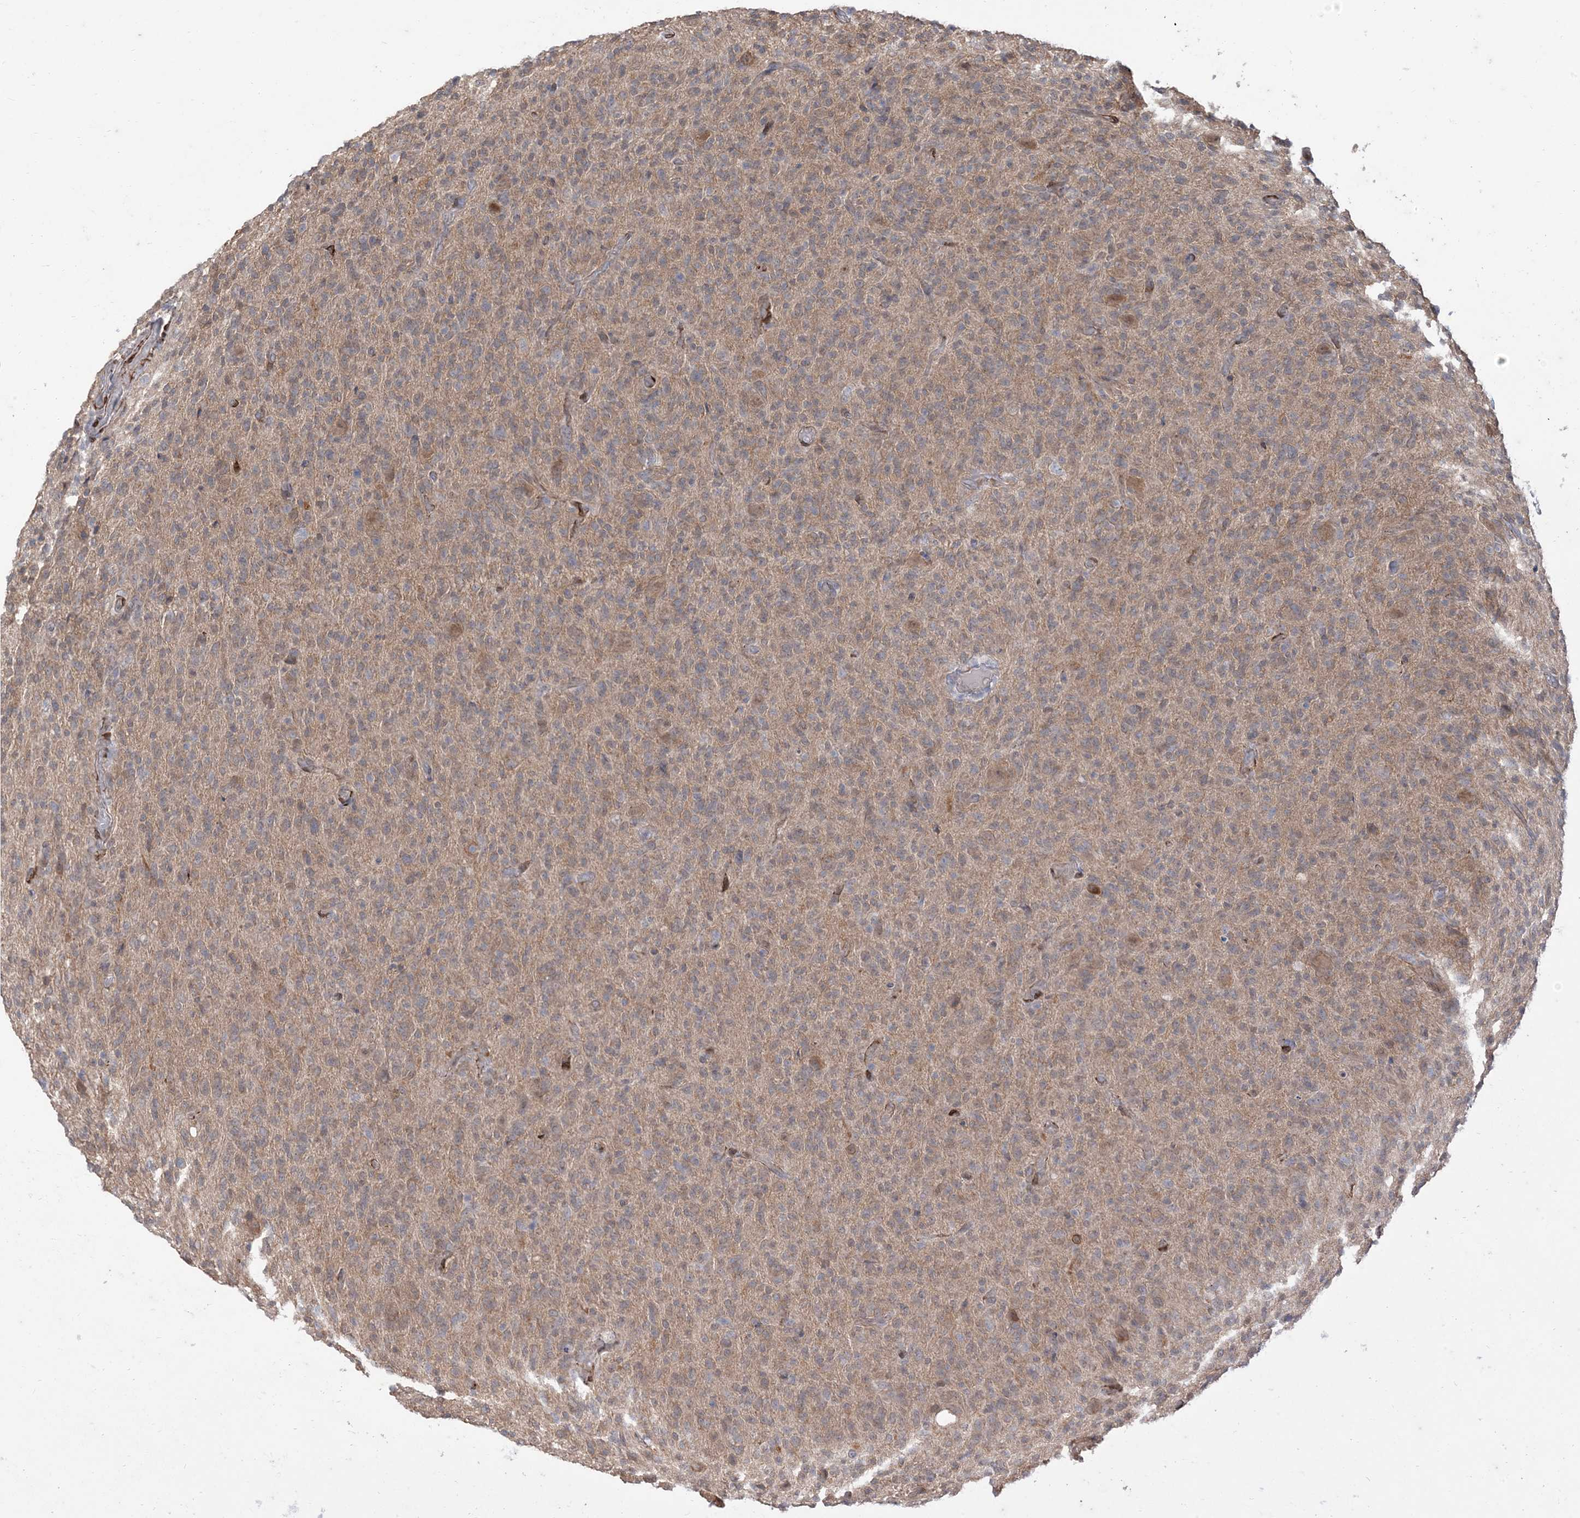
{"staining": {"intensity": "negative", "quantity": "none", "location": "none"}, "tissue": "glioma", "cell_type": "Tumor cells", "image_type": "cancer", "snomed": [{"axis": "morphology", "description": "Glioma, malignant, High grade"}, {"axis": "topography", "description": "Brain"}], "caption": "This is an IHC image of human glioma. There is no staining in tumor cells.", "gene": "RIN1", "patient": {"sex": "female", "age": 57}}